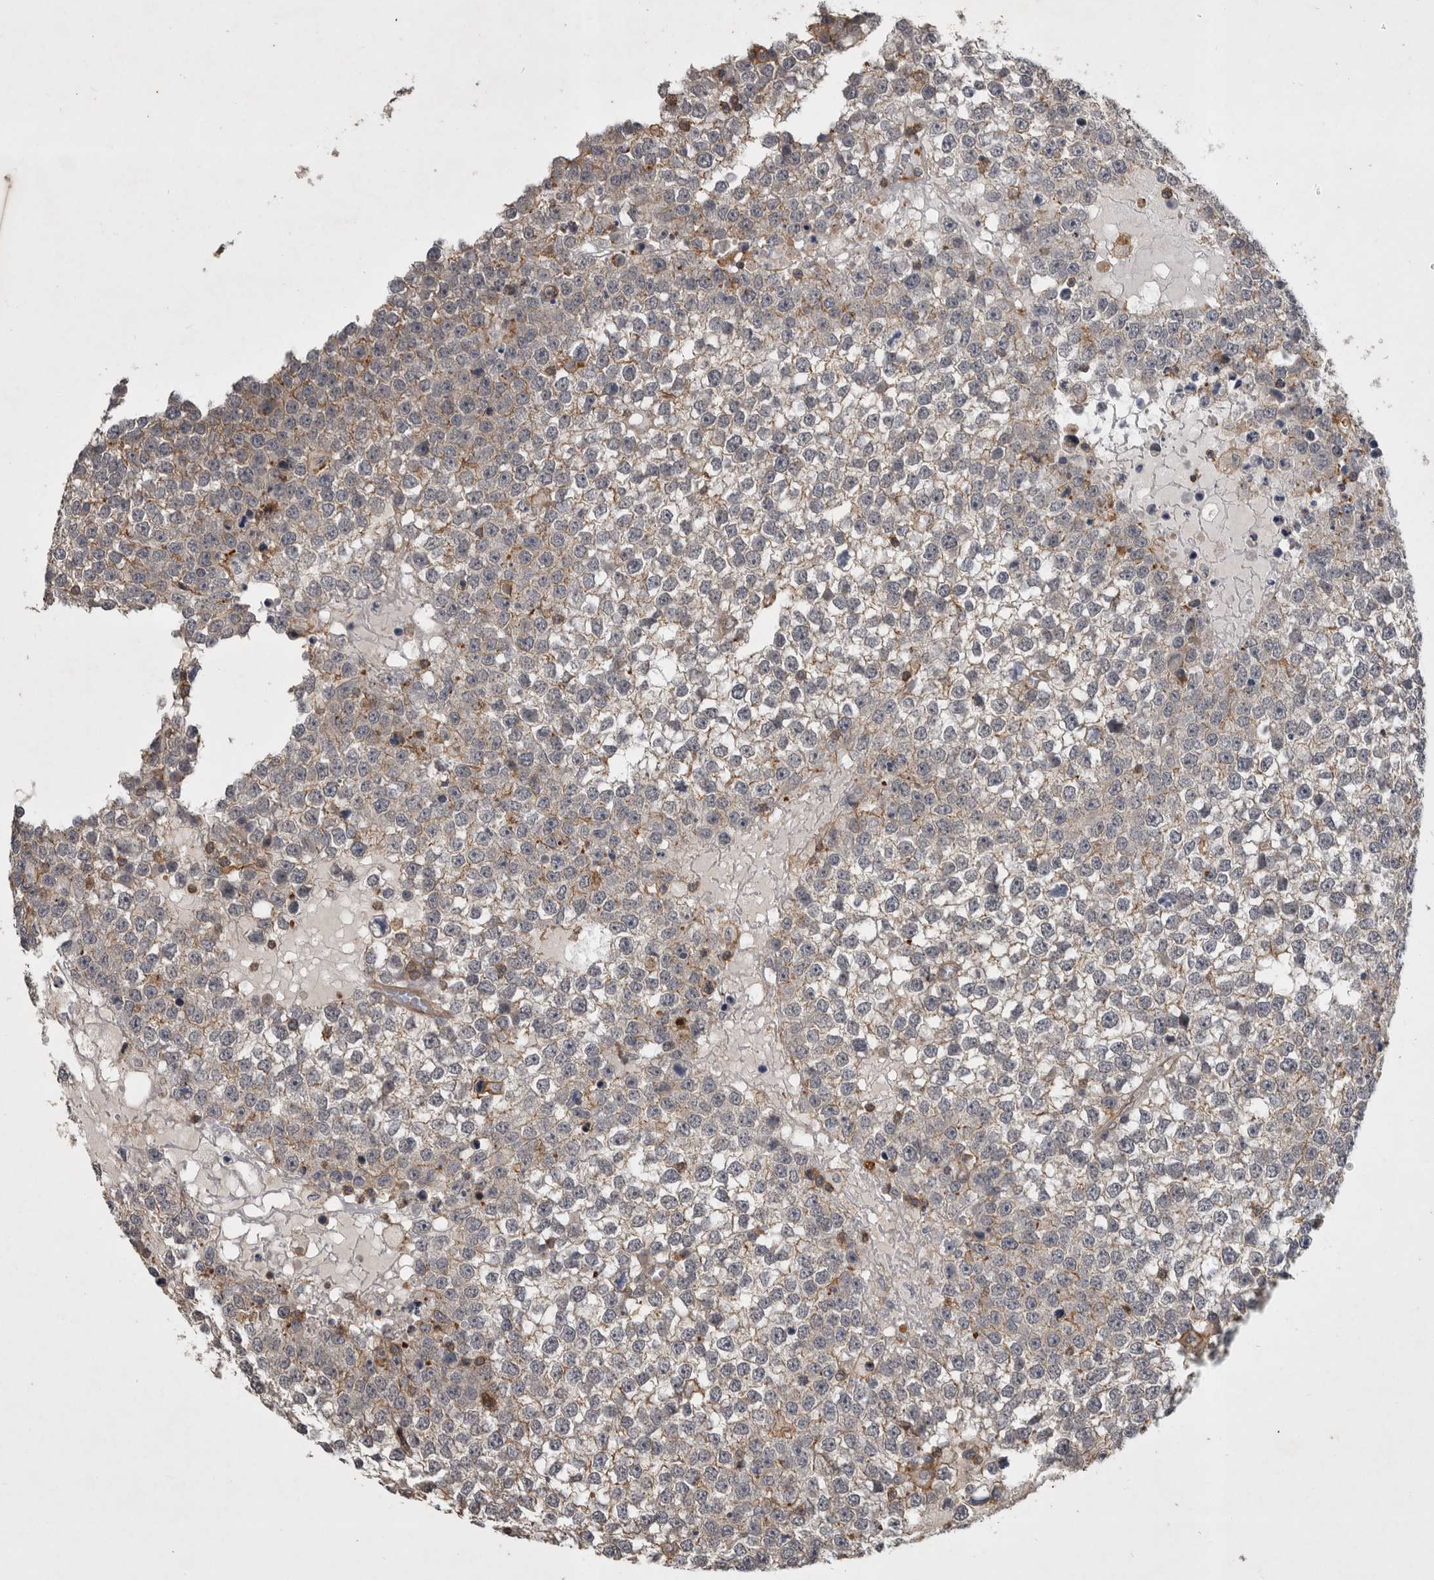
{"staining": {"intensity": "weak", "quantity": "<25%", "location": "cytoplasmic/membranous"}, "tissue": "testis cancer", "cell_type": "Tumor cells", "image_type": "cancer", "snomed": [{"axis": "morphology", "description": "Seminoma, NOS"}, {"axis": "topography", "description": "Testis"}], "caption": "Immunohistochemistry (IHC) of testis cancer displays no positivity in tumor cells.", "gene": "SPATA48", "patient": {"sex": "male", "age": 65}}